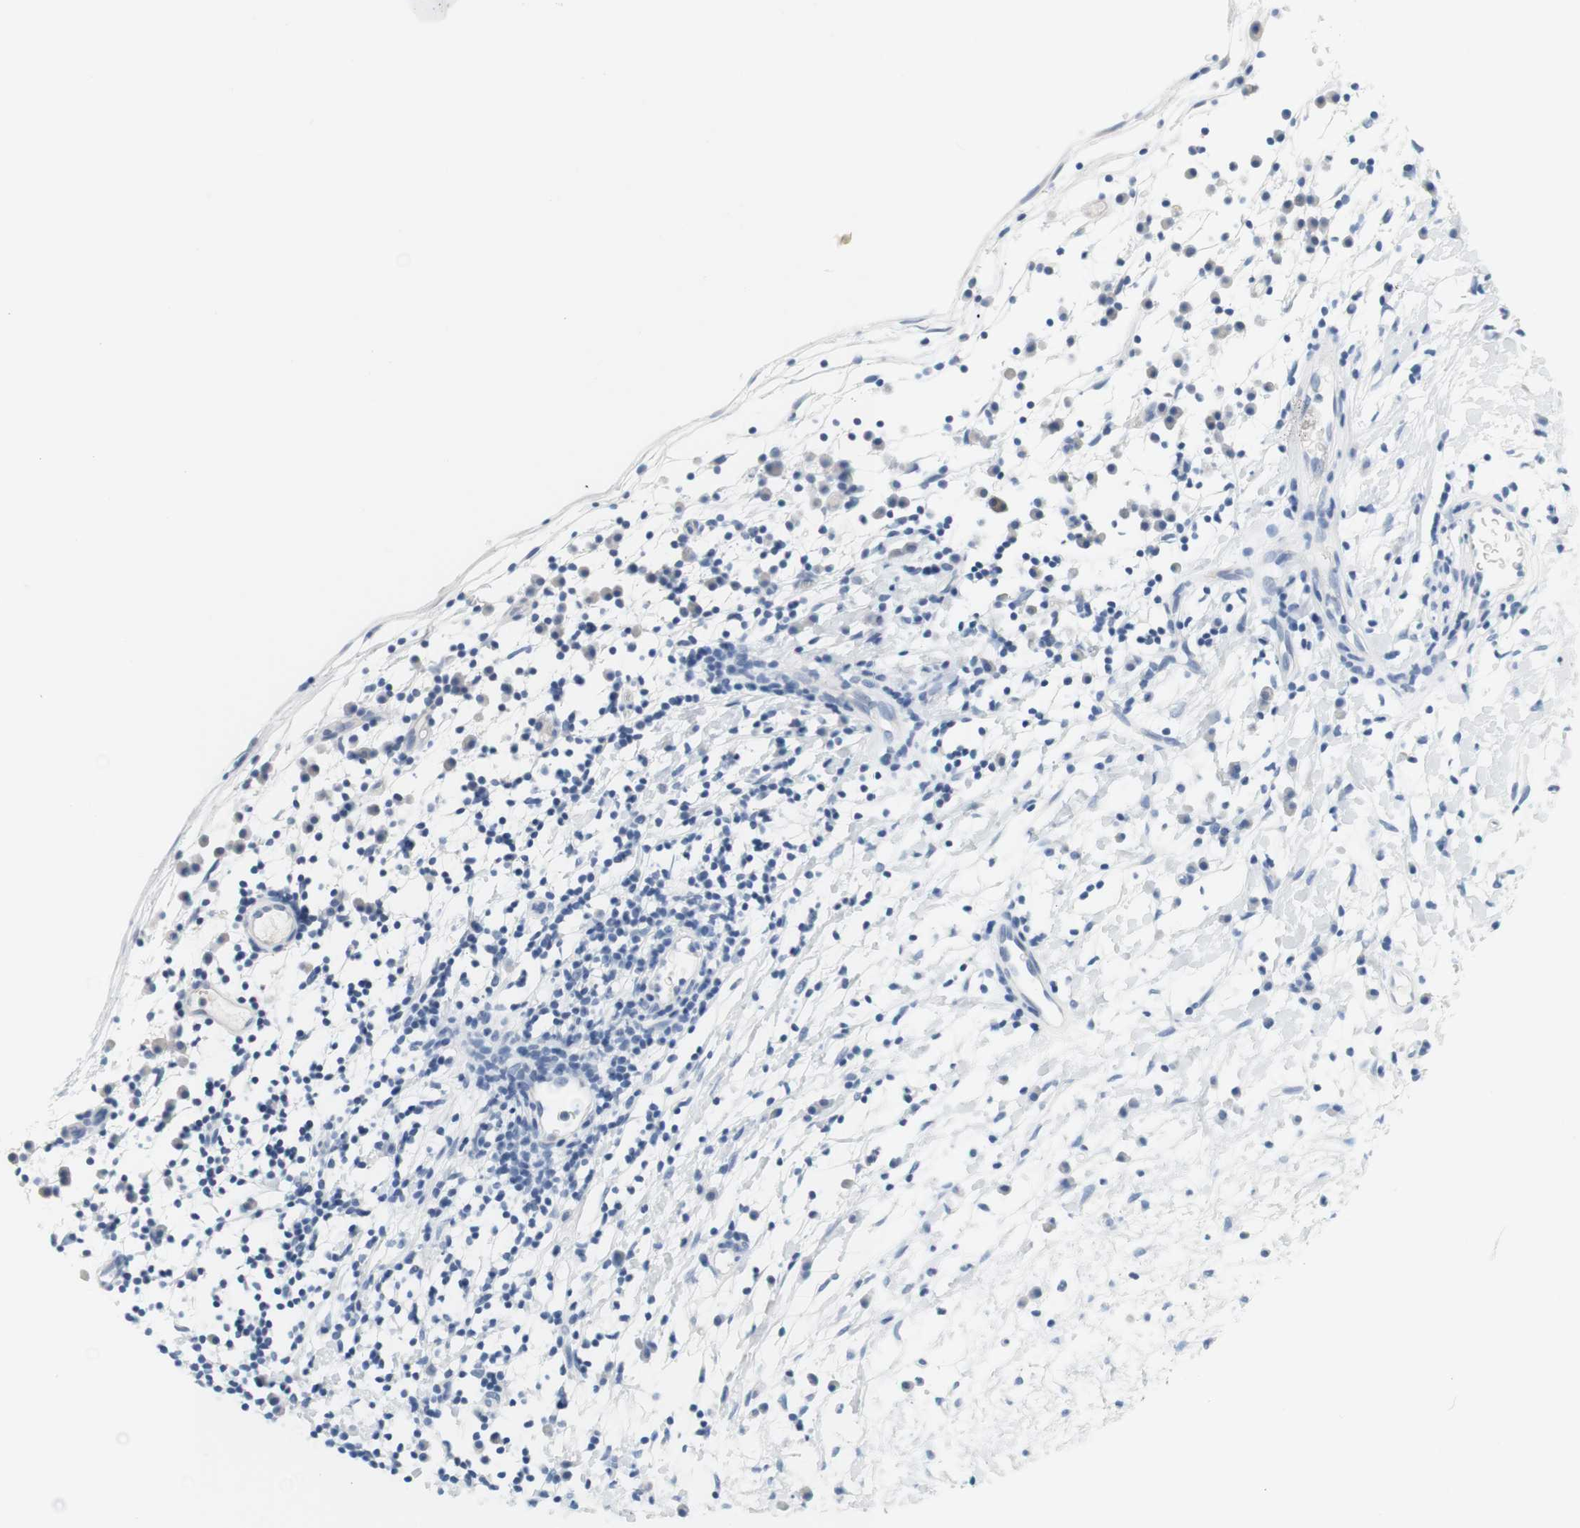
{"staining": {"intensity": "negative", "quantity": "none", "location": "none"}, "tissue": "nasopharynx", "cell_type": "Respiratory epithelial cells", "image_type": "normal", "snomed": [{"axis": "morphology", "description": "Normal tissue, NOS"}, {"axis": "topography", "description": "Nasopharynx"}], "caption": "Benign nasopharynx was stained to show a protein in brown. There is no significant positivity in respiratory epithelial cells.", "gene": "OPRM1", "patient": {"sex": "male", "age": 13}}